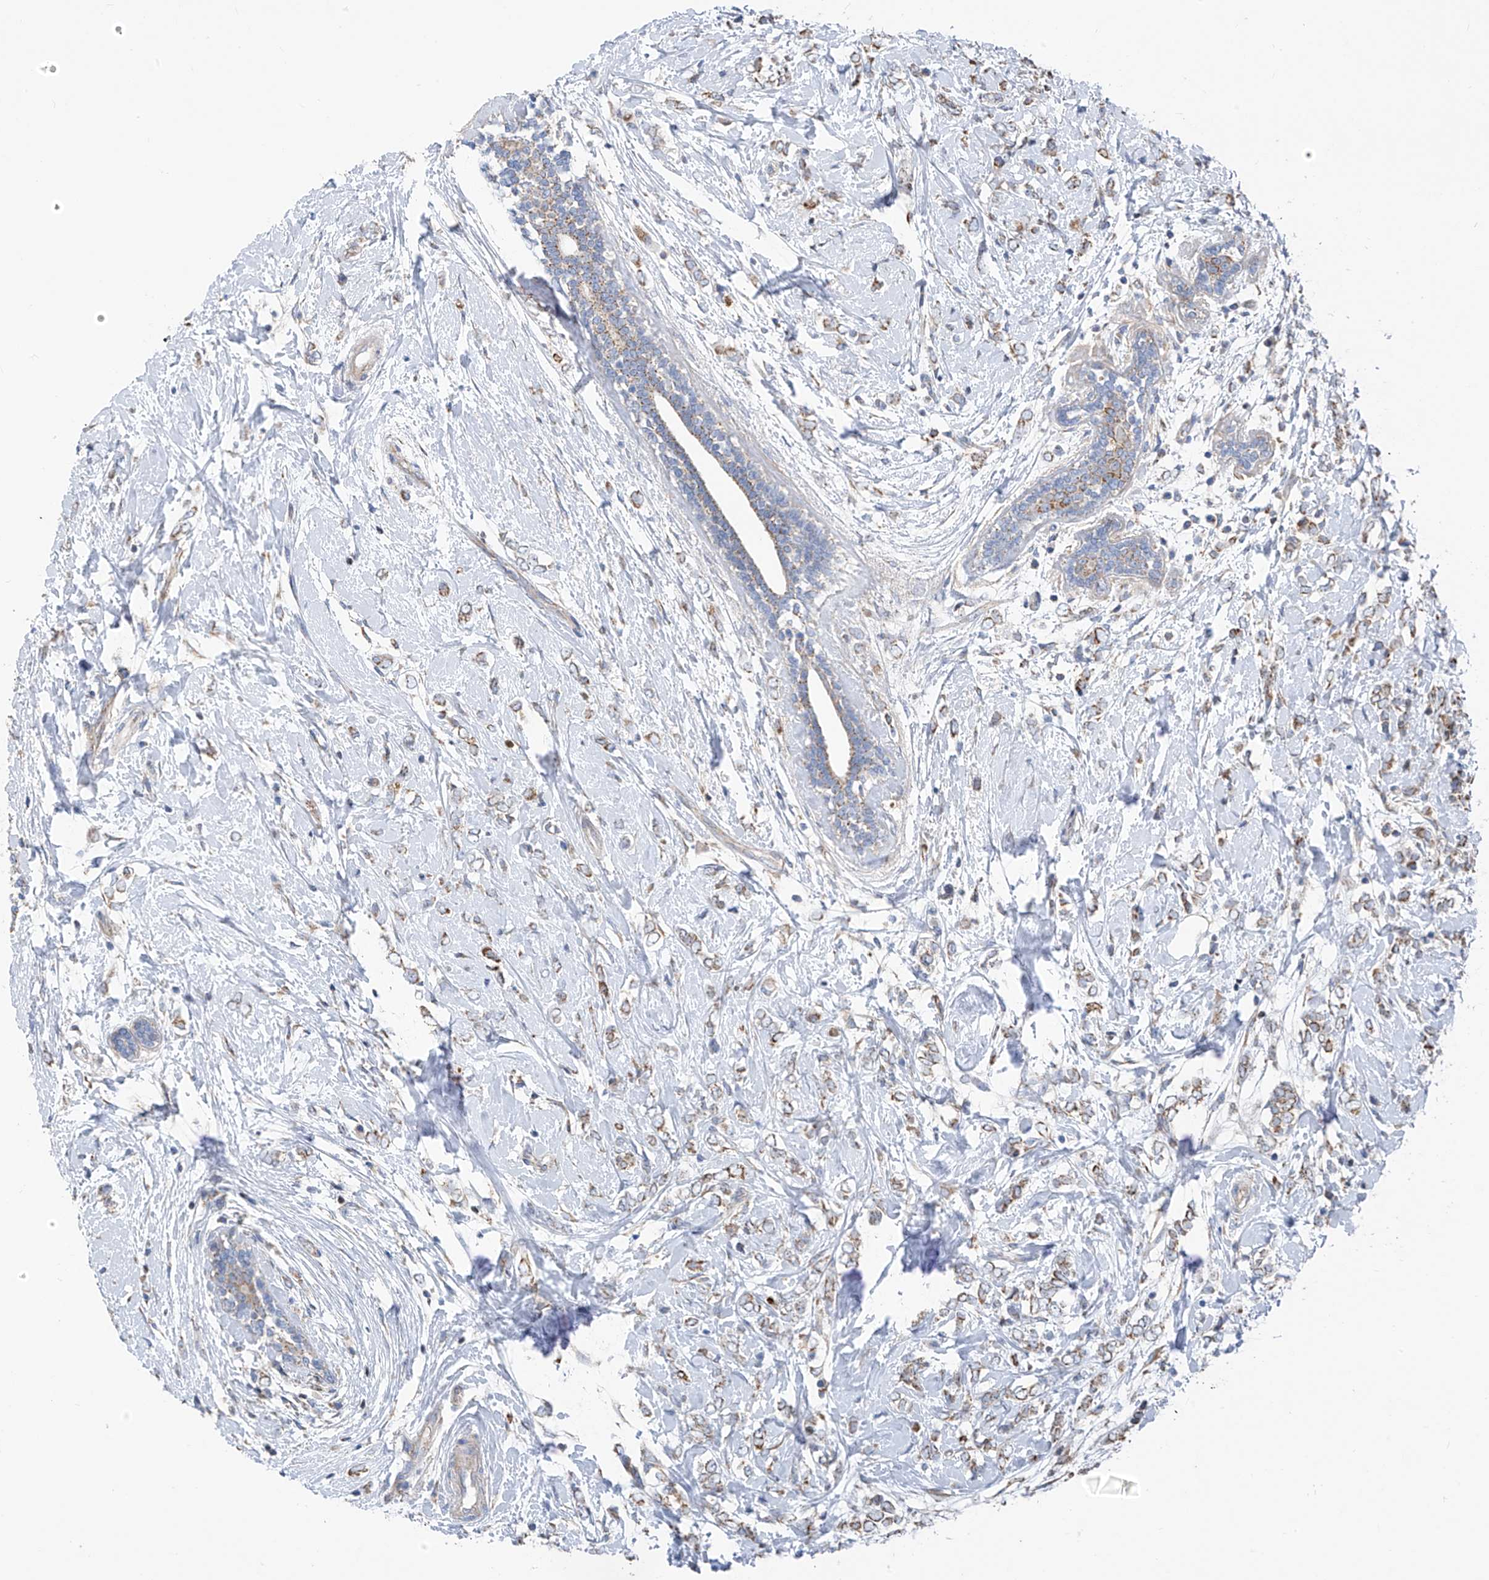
{"staining": {"intensity": "weak", "quantity": ">75%", "location": "cytoplasmic/membranous"}, "tissue": "breast cancer", "cell_type": "Tumor cells", "image_type": "cancer", "snomed": [{"axis": "morphology", "description": "Normal tissue, NOS"}, {"axis": "morphology", "description": "Lobular carcinoma"}, {"axis": "topography", "description": "Breast"}], "caption": "Breast cancer stained with a protein marker exhibits weak staining in tumor cells.", "gene": "EOMES", "patient": {"sex": "female", "age": 47}}